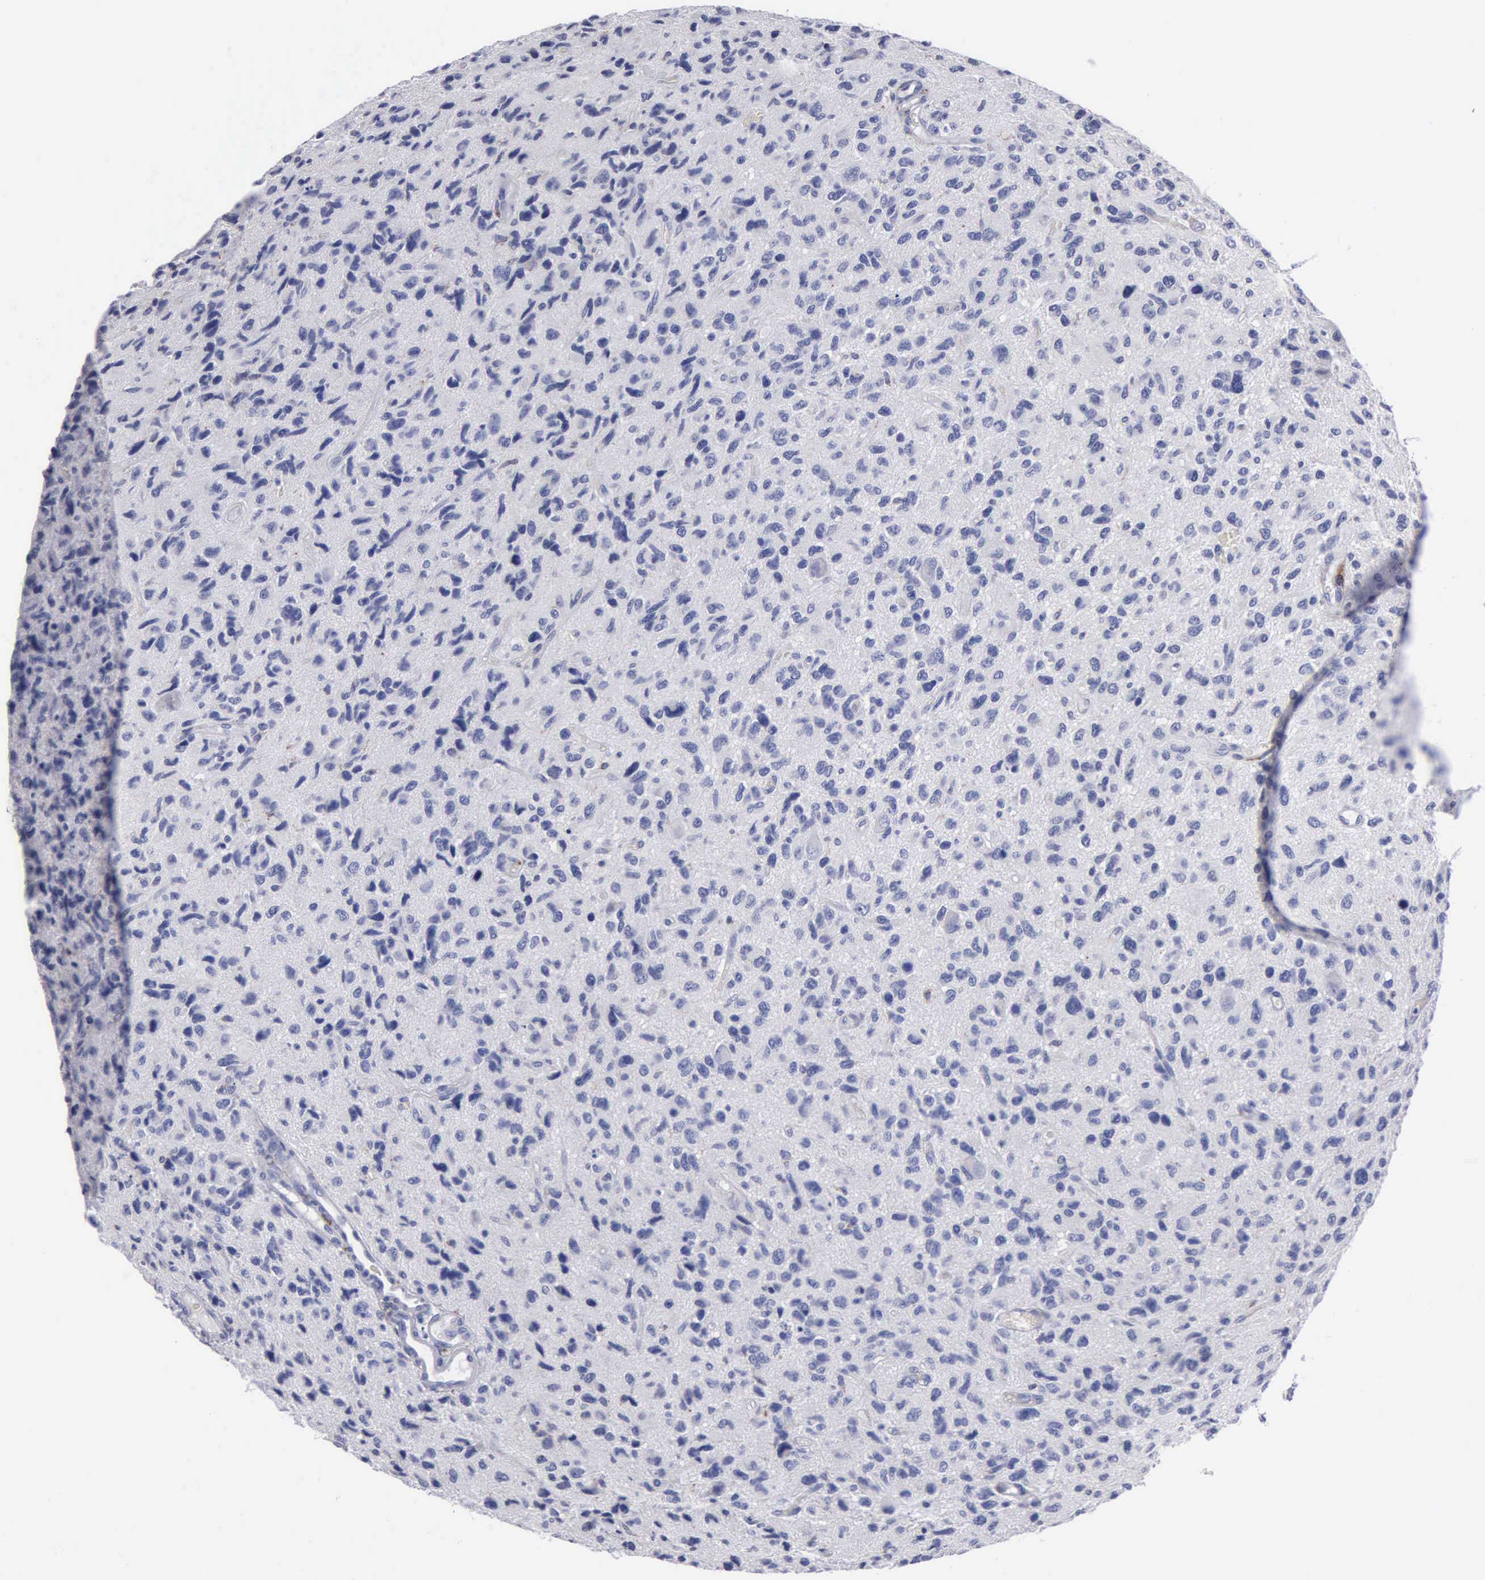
{"staining": {"intensity": "negative", "quantity": "none", "location": "none"}, "tissue": "glioma", "cell_type": "Tumor cells", "image_type": "cancer", "snomed": [{"axis": "morphology", "description": "Glioma, malignant, High grade"}, {"axis": "topography", "description": "Brain"}], "caption": "Malignant high-grade glioma was stained to show a protein in brown. There is no significant staining in tumor cells.", "gene": "CTSL", "patient": {"sex": "female", "age": 60}}